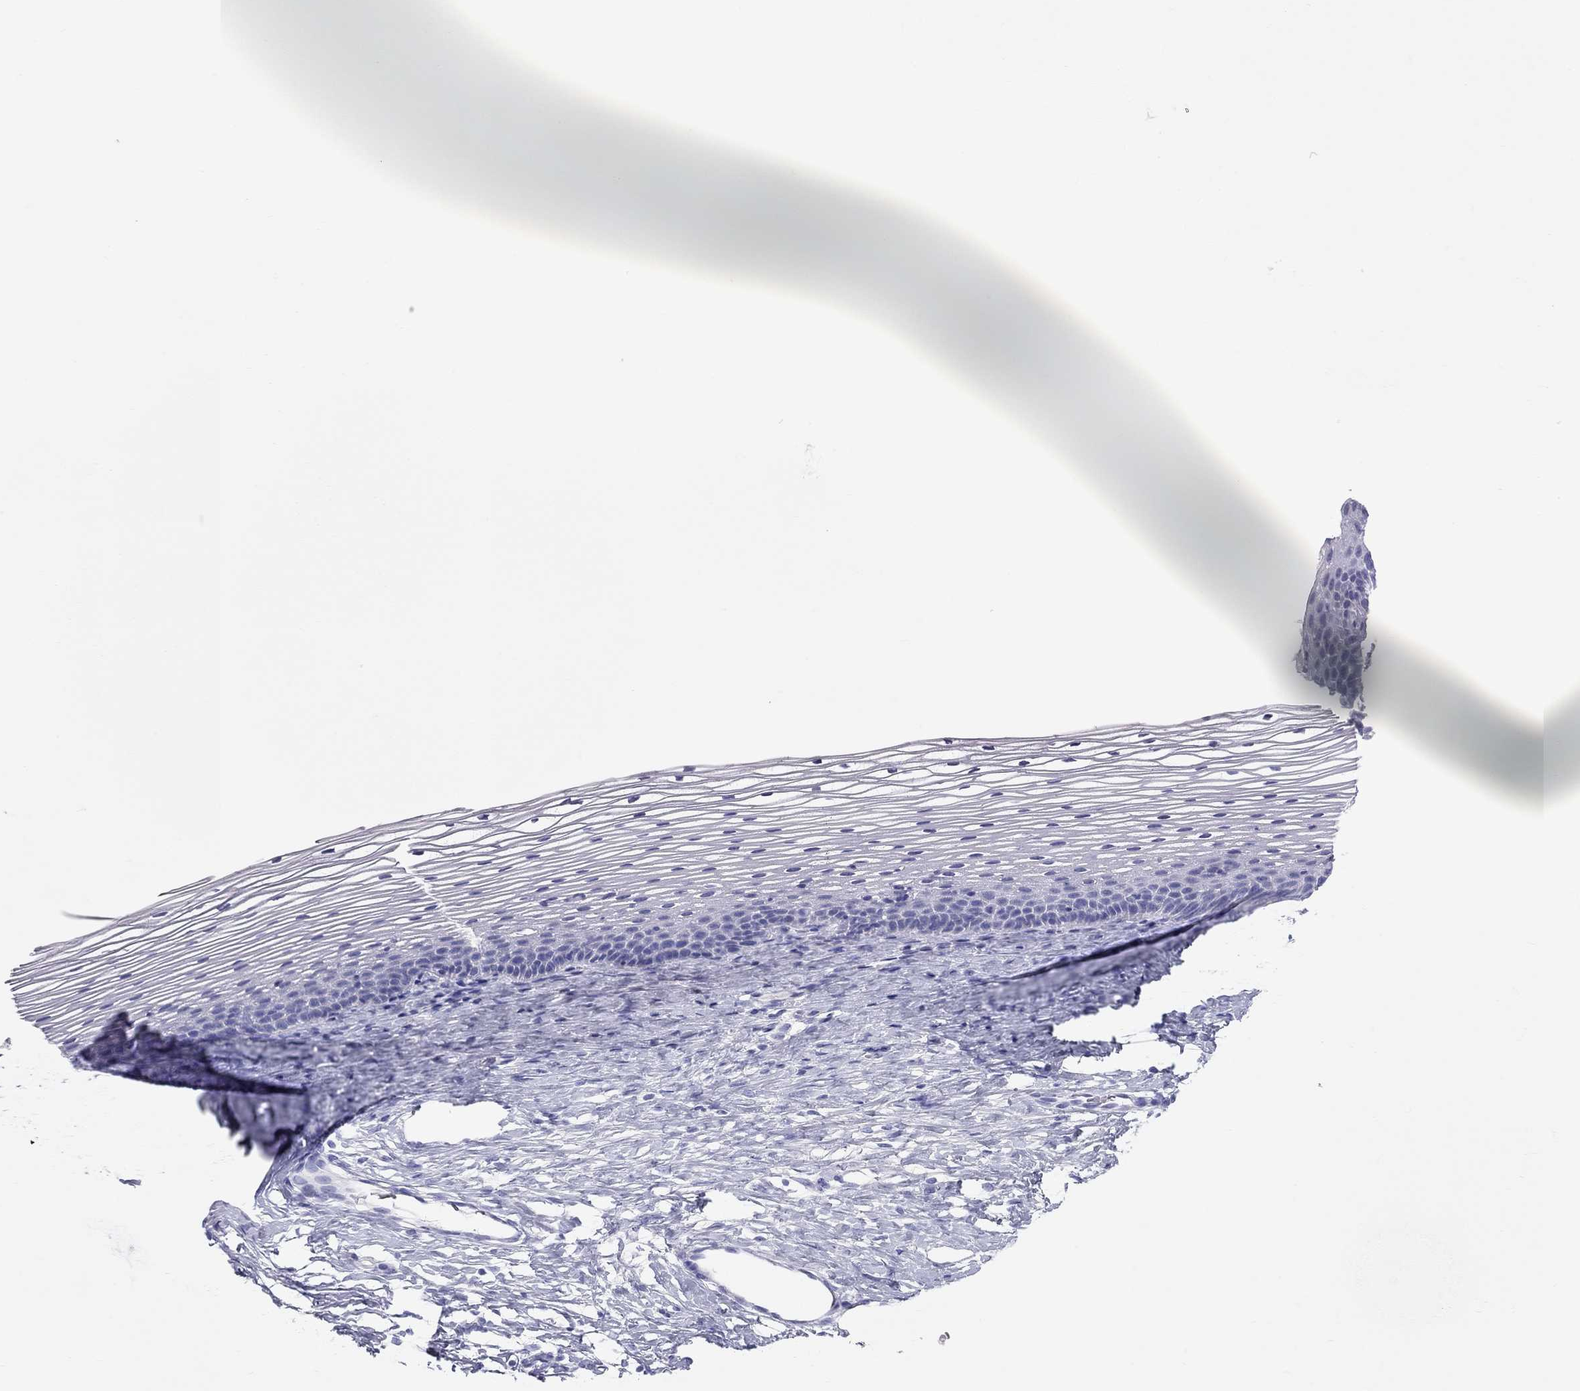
{"staining": {"intensity": "negative", "quantity": "none", "location": "none"}, "tissue": "cervix", "cell_type": "Glandular cells", "image_type": "normal", "snomed": [{"axis": "morphology", "description": "Normal tissue, NOS"}, {"axis": "topography", "description": "Cervix"}], "caption": "Immunohistochemical staining of benign cervix demonstrates no significant positivity in glandular cells.", "gene": "TRPM3", "patient": {"sex": "female", "age": 39}}